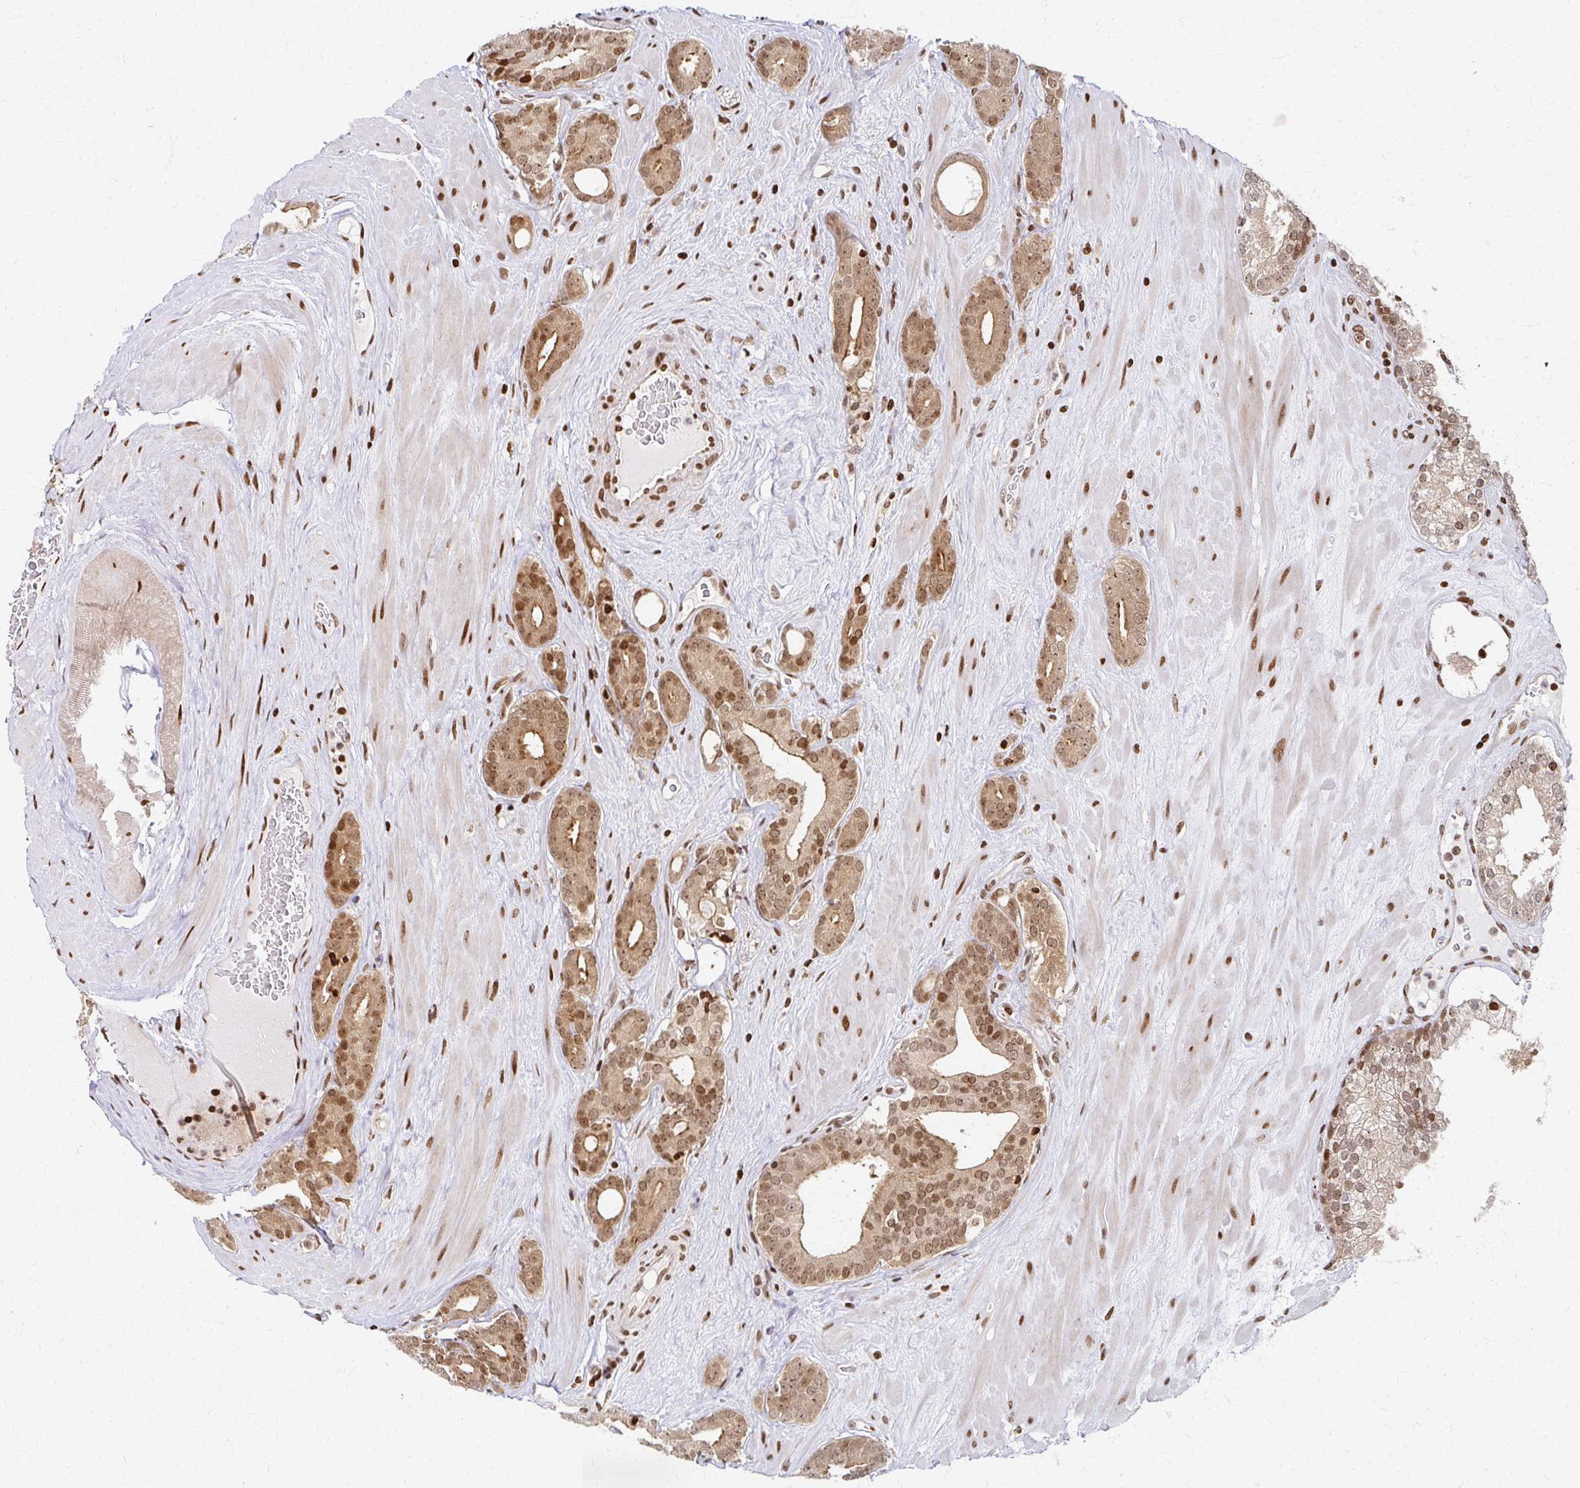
{"staining": {"intensity": "moderate", "quantity": ">75%", "location": "cytoplasmic/membranous,nuclear"}, "tissue": "prostate cancer", "cell_type": "Tumor cells", "image_type": "cancer", "snomed": [{"axis": "morphology", "description": "Adenocarcinoma, High grade"}, {"axis": "topography", "description": "Prostate"}], "caption": "A histopathology image of prostate high-grade adenocarcinoma stained for a protein reveals moderate cytoplasmic/membranous and nuclear brown staining in tumor cells.", "gene": "PSMD7", "patient": {"sex": "male", "age": 66}}